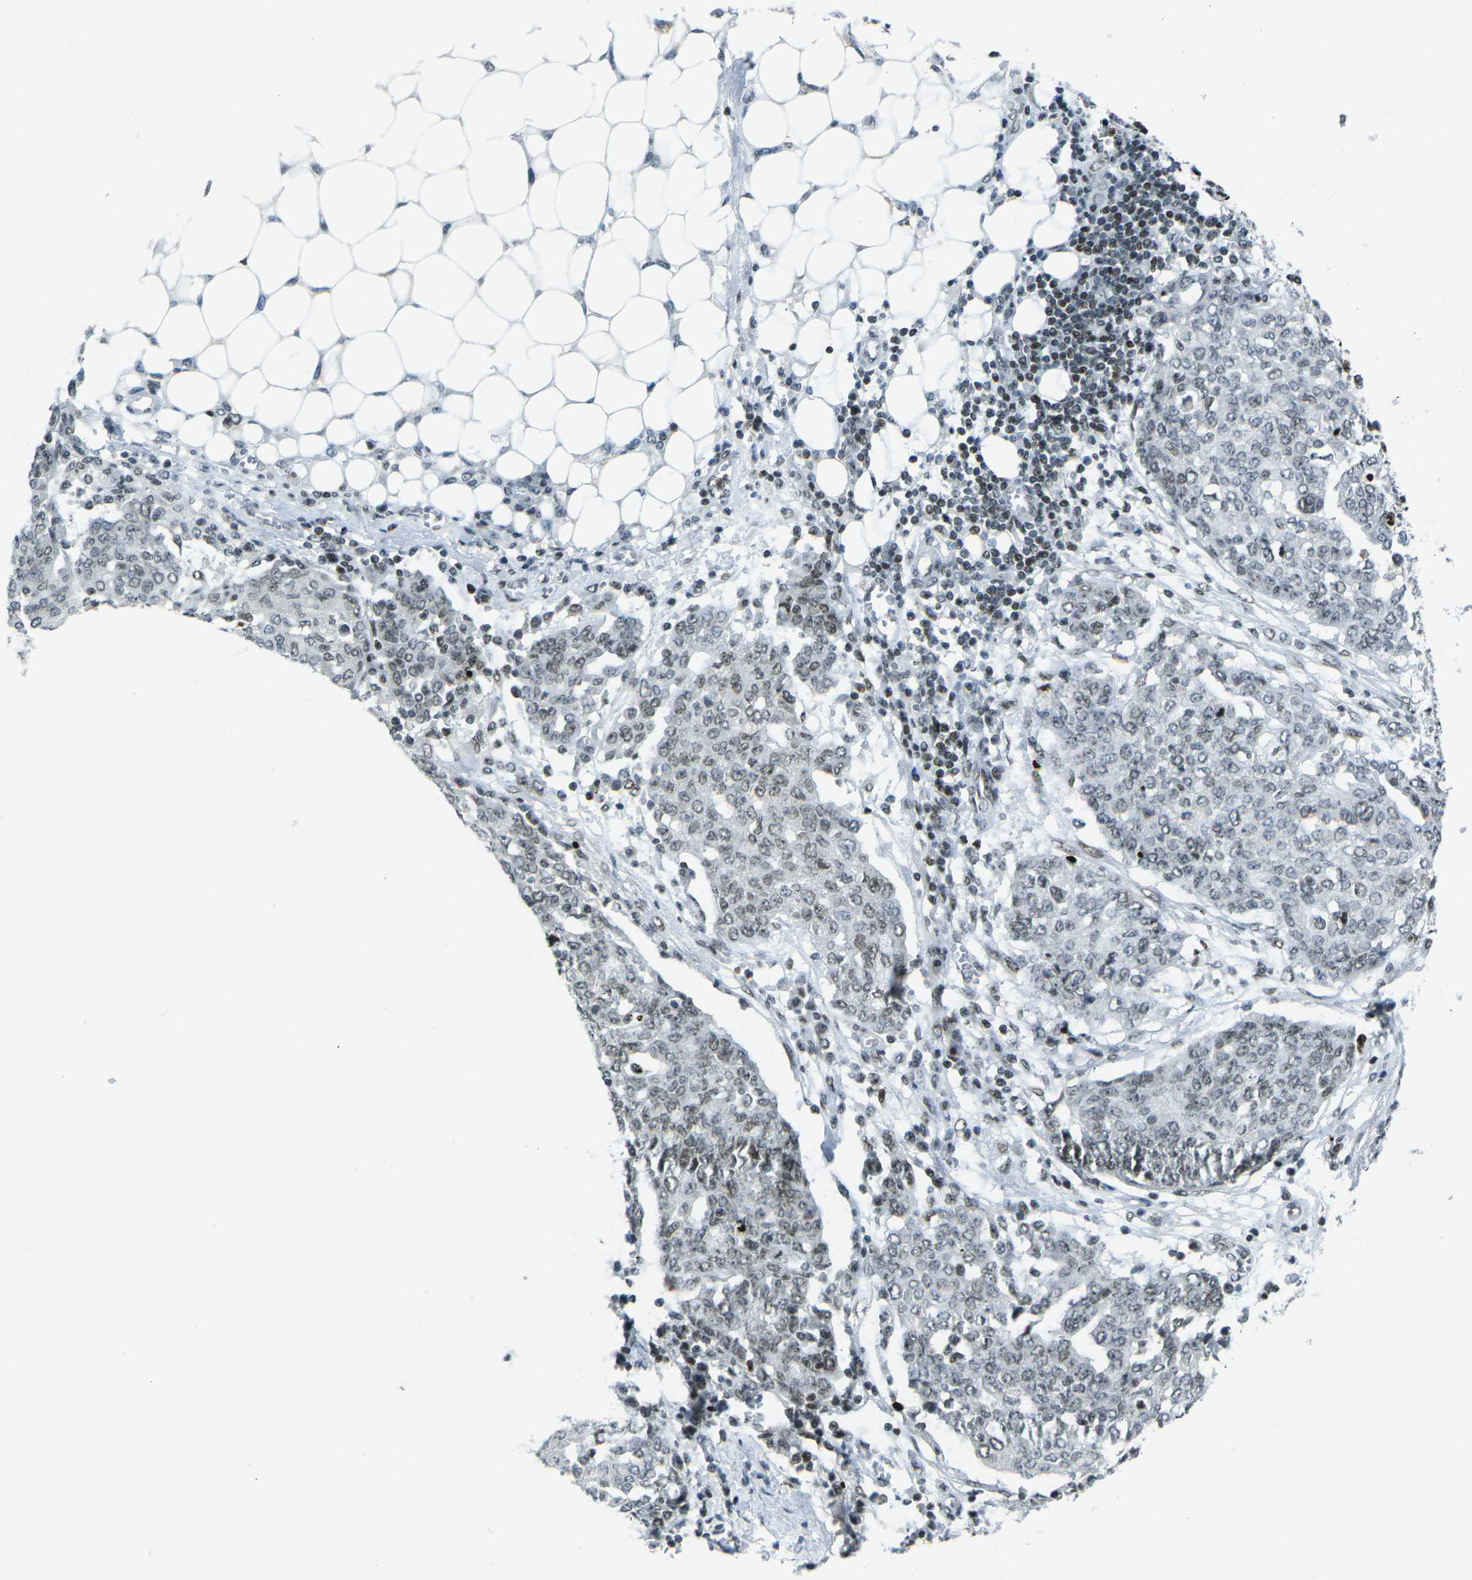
{"staining": {"intensity": "weak", "quantity": ">75%", "location": "nuclear"}, "tissue": "ovarian cancer", "cell_type": "Tumor cells", "image_type": "cancer", "snomed": [{"axis": "morphology", "description": "Cystadenocarcinoma, serous, NOS"}, {"axis": "topography", "description": "Soft tissue"}, {"axis": "topography", "description": "Ovary"}], "caption": "Ovarian serous cystadenocarcinoma stained with IHC displays weak nuclear staining in about >75% of tumor cells. The staining was performed using DAB (3,3'-diaminobenzidine), with brown indicating positive protein expression. Nuclei are stained blue with hematoxylin.", "gene": "EME1", "patient": {"sex": "female", "age": 57}}